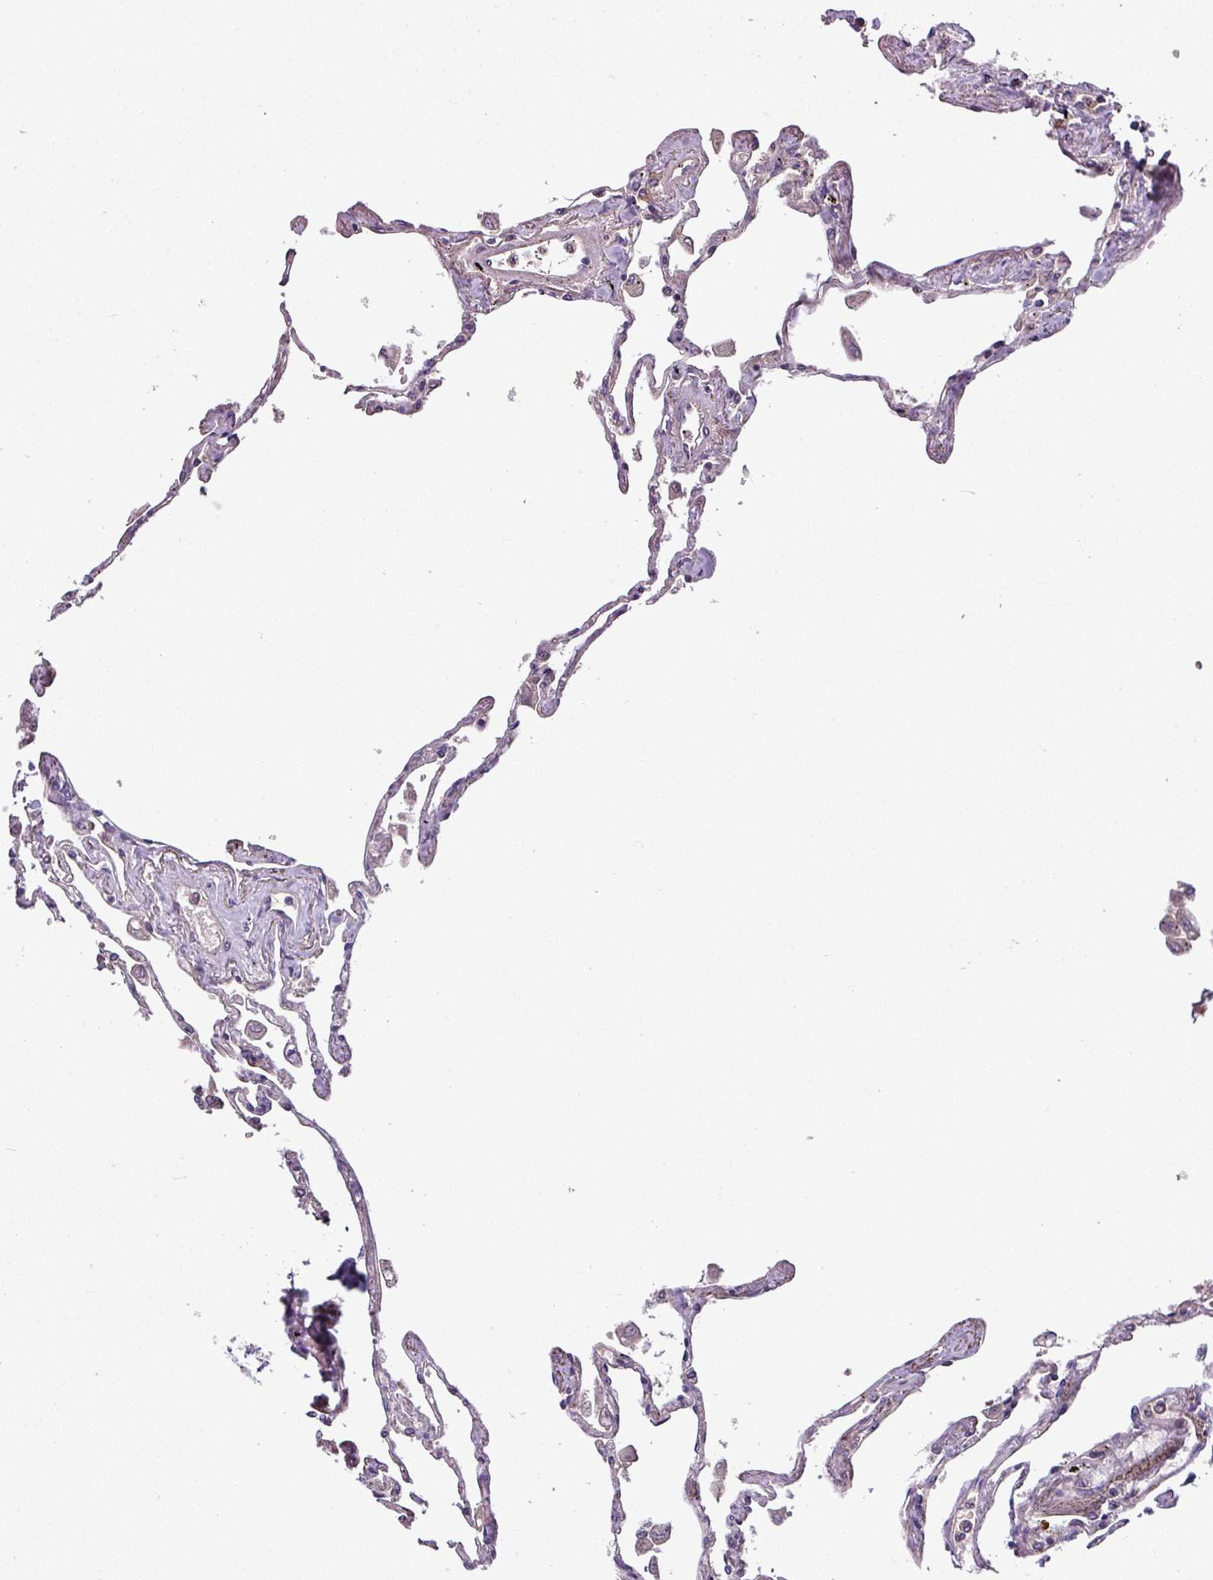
{"staining": {"intensity": "negative", "quantity": "none", "location": "none"}, "tissue": "lung", "cell_type": "Alveolar cells", "image_type": "normal", "snomed": [{"axis": "morphology", "description": "Normal tissue, NOS"}, {"axis": "topography", "description": "Lung"}], "caption": "A high-resolution photomicrograph shows immunohistochemistry staining of unremarkable lung, which reveals no significant positivity in alveolar cells. The staining is performed using DAB (3,3'-diaminobenzidine) brown chromogen with nuclei counter-stained in using hematoxylin.", "gene": "LRRC74B", "patient": {"sex": "female", "age": 67}}